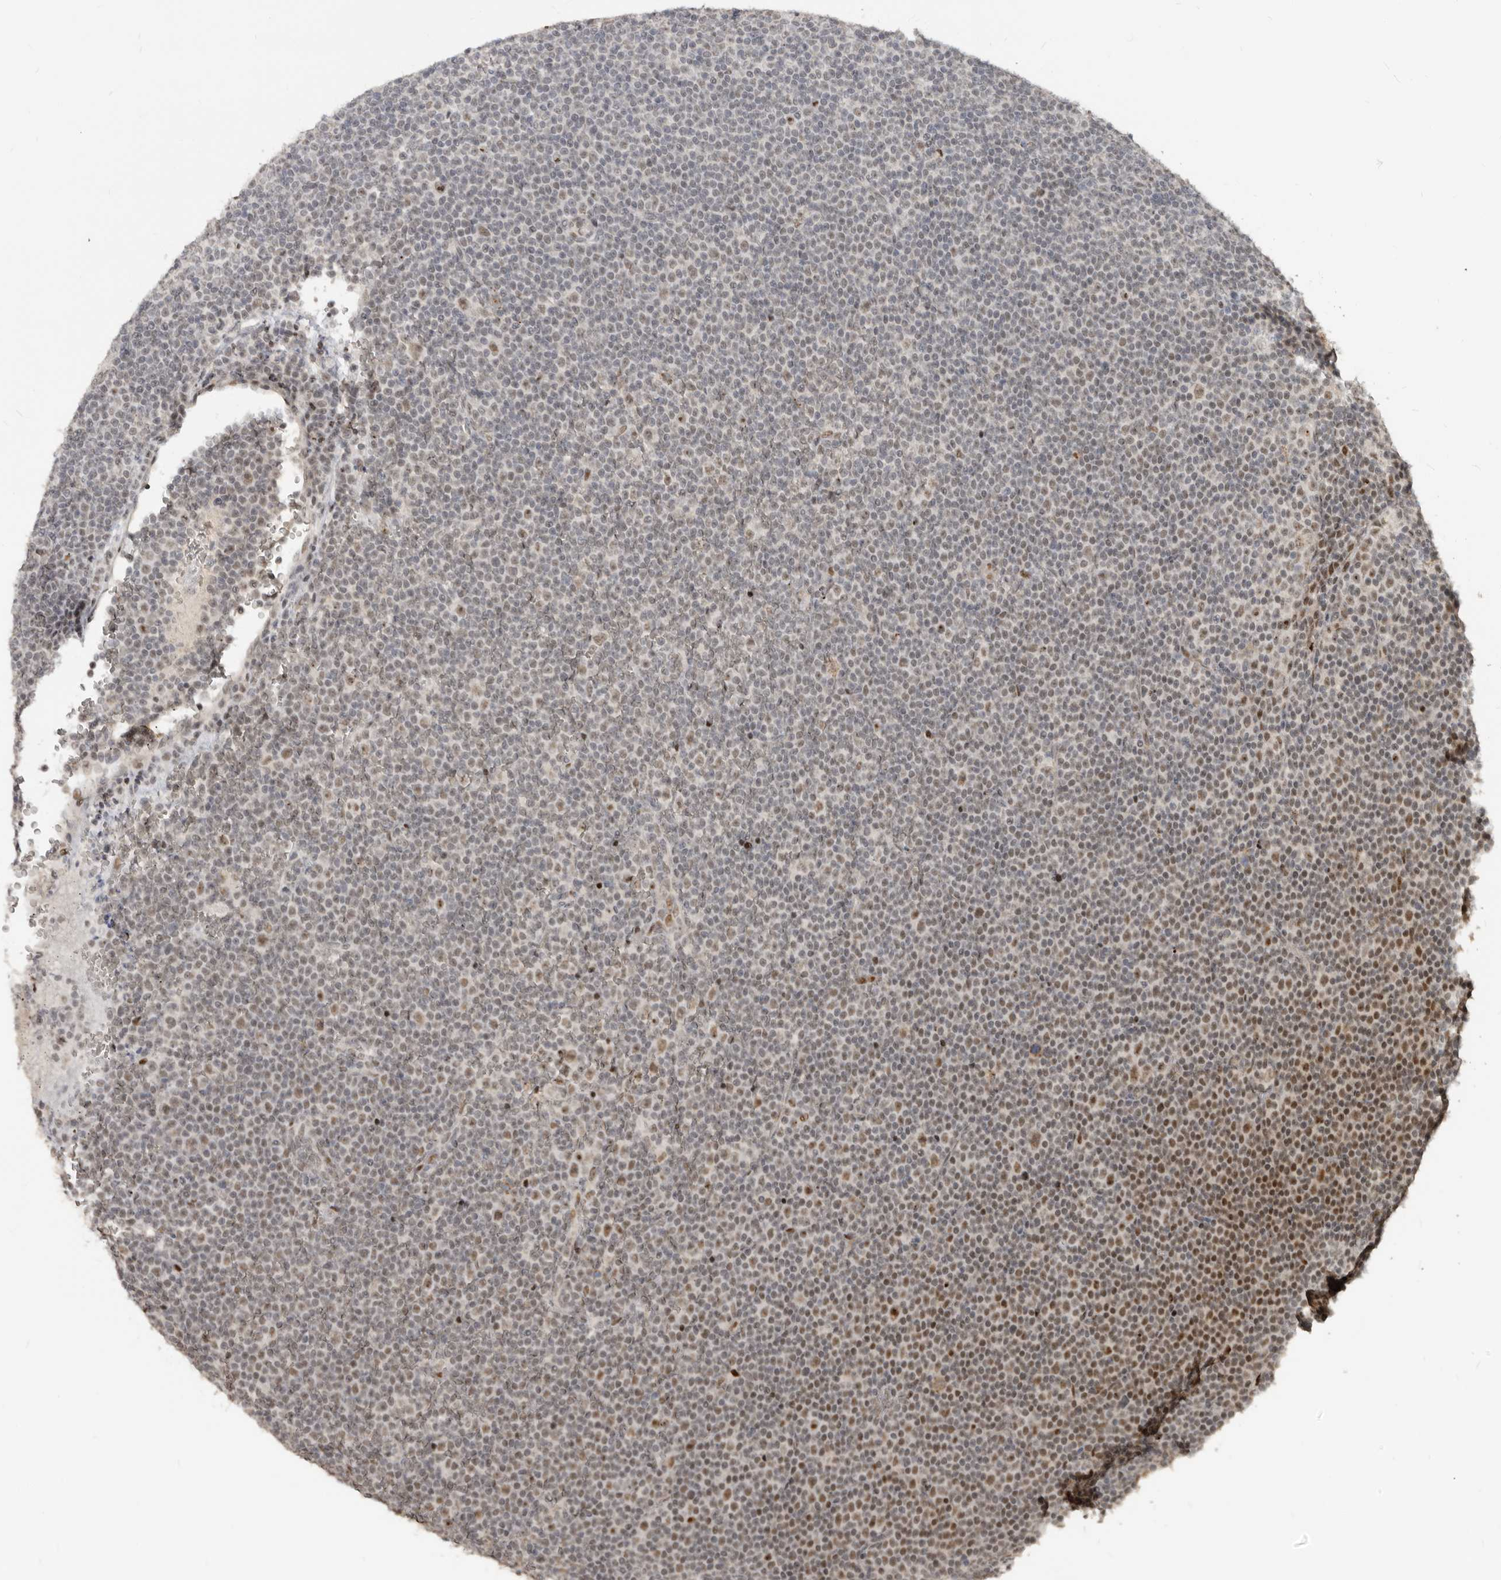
{"staining": {"intensity": "moderate", "quantity": "25%-75%", "location": "nuclear"}, "tissue": "lymphoma", "cell_type": "Tumor cells", "image_type": "cancer", "snomed": [{"axis": "morphology", "description": "Malignant lymphoma, non-Hodgkin's type, Low grade"}, {"axis": "topography", "description": "Lymph node"}], "caption": "The immunohistochemical stain shows moderate nuclear positivity in tumor cells of malignant lymphoma, non-Hodgkin's type (low-grade) tissue. (Stains: DAB in brown, nuclei in blue, Microscopy: brightfield microscopy at high magnification).", "gene": "GPBP1L1", "patient": {"sex": "female", "age": 67}}